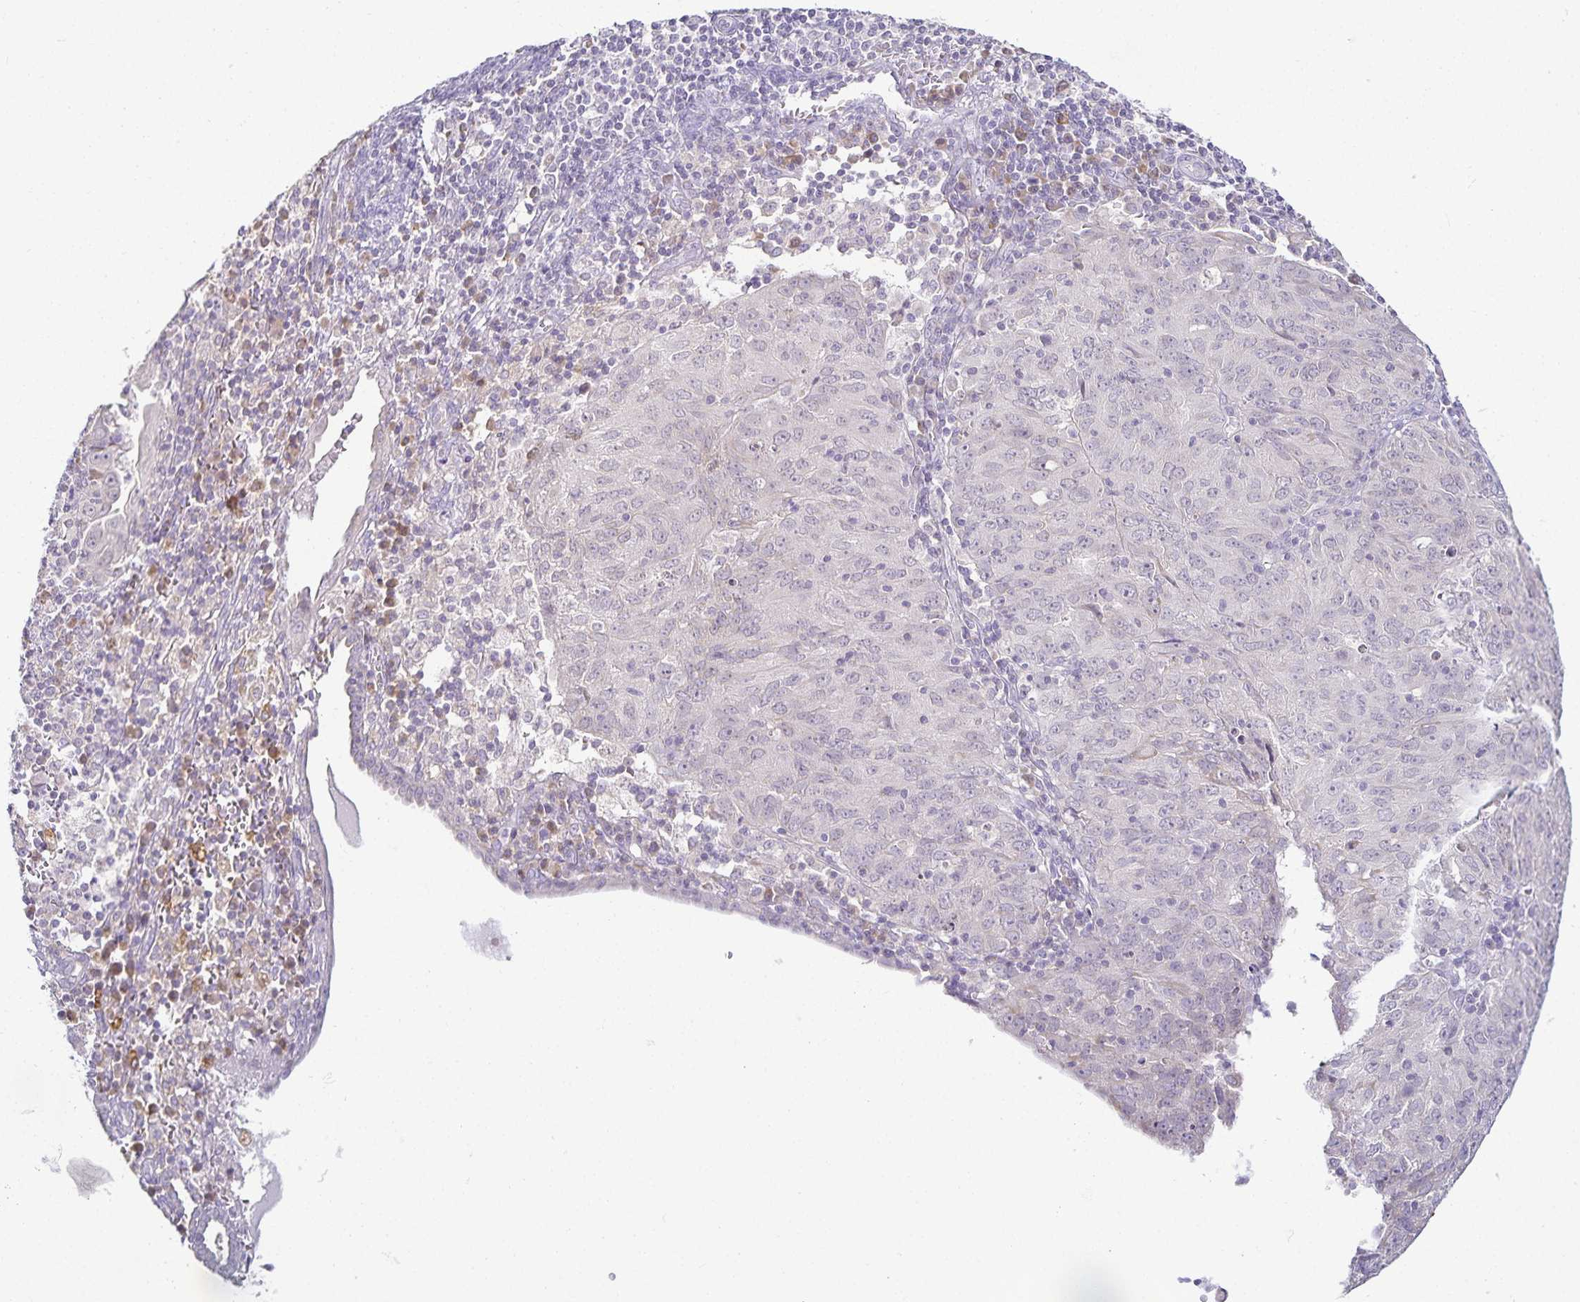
{"staining": {"intensity": "negative", "quantity": "none", "location": "none"}, "tissue": "cervical cancer", "cell_type": "Tumor cells", "image_type": "cancer", "snomed": [{"axis": "morphology", "description": "Adenocarcinoma, NOS"}, {"axis": "topography", "description": "Cervix"}], "caption": "A high-resolution image shows immunohistochemistry (IHC) staining of cervical adenocarcinoma, which shows no significant staining in tumor cells.", "gene": "GP2", "patient": {"sex": "female", "age": 56}}